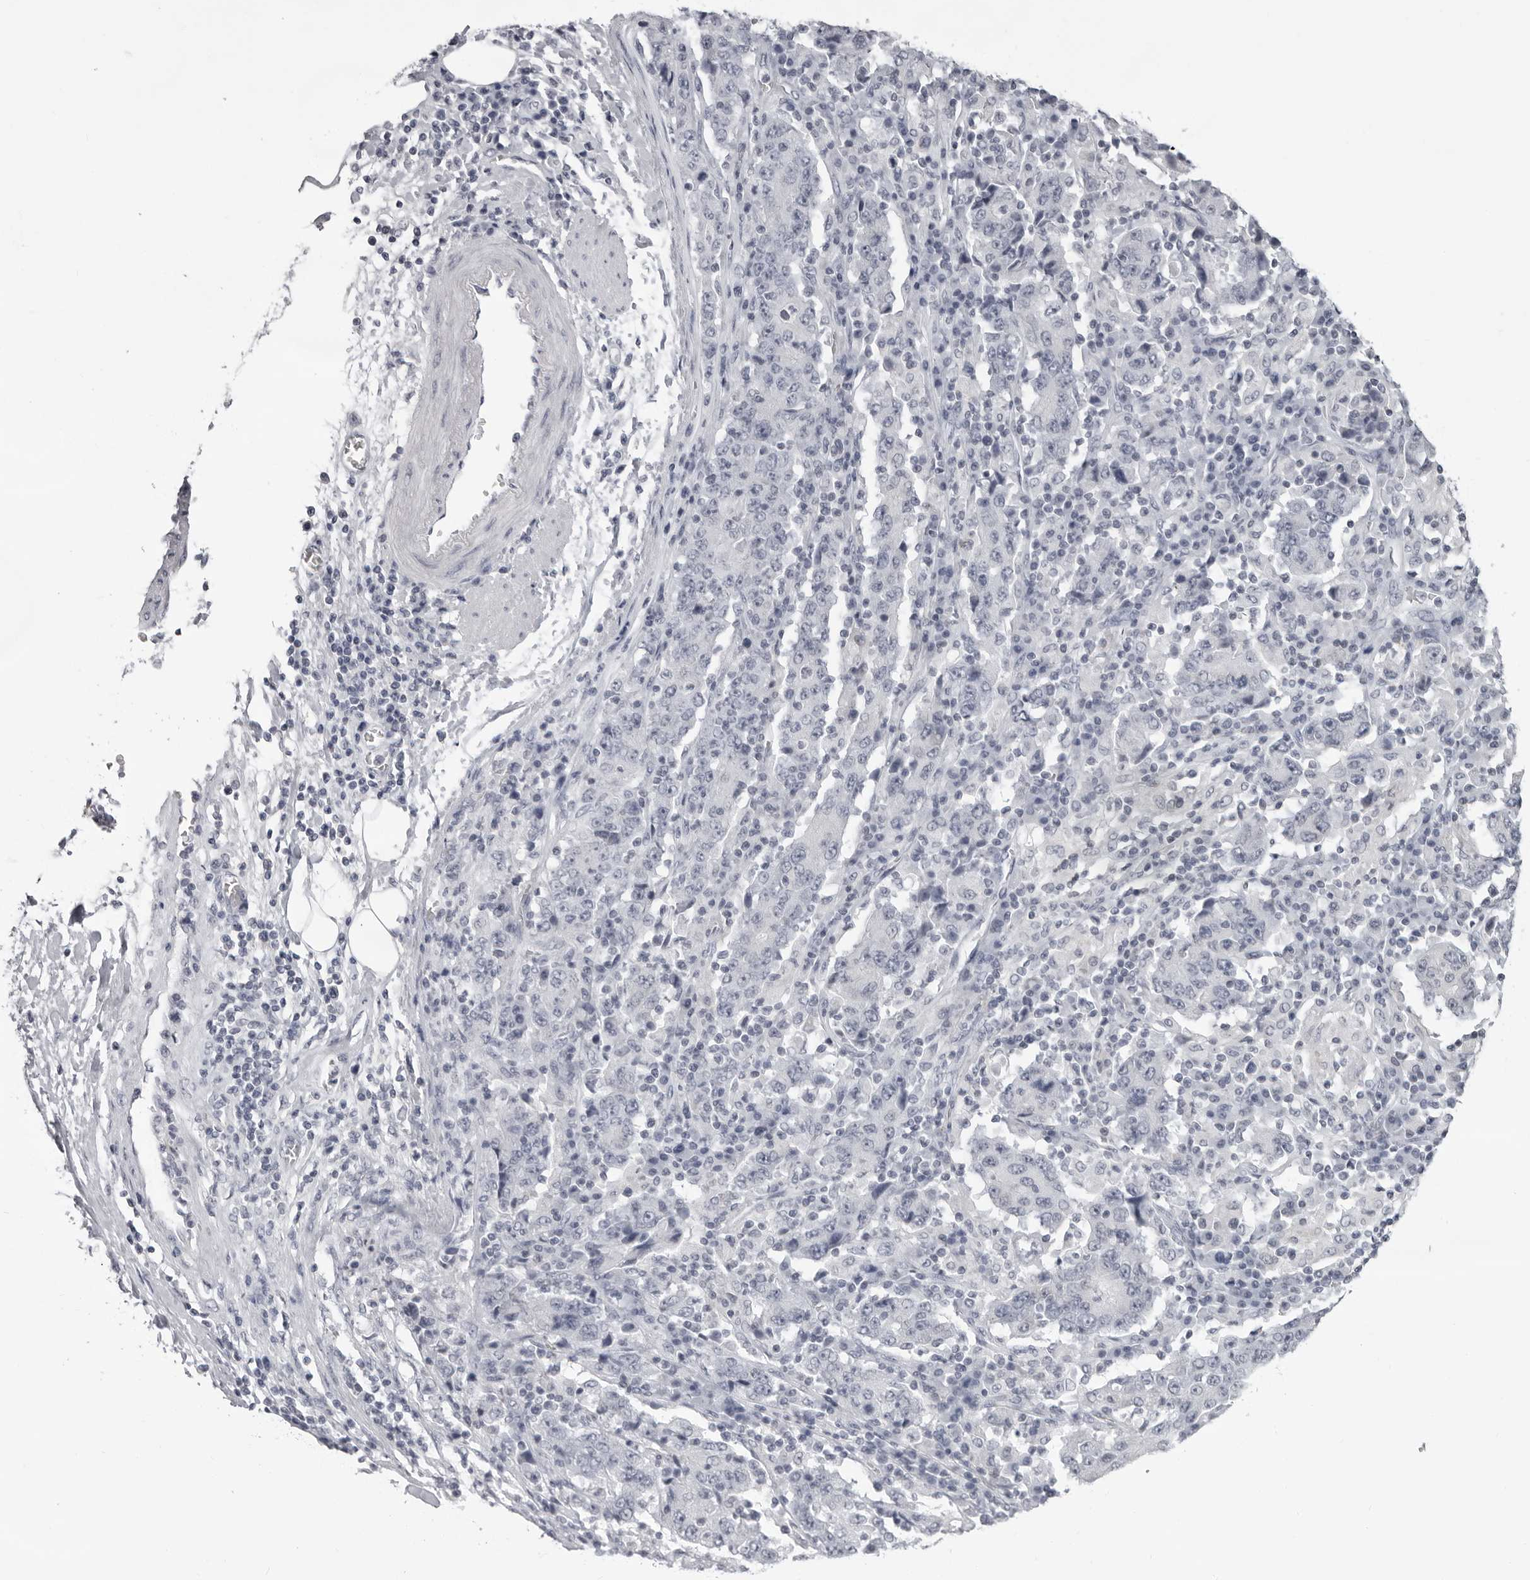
{"staining": {"intensity": "negative", "quantity": "none", "location": "none"}, "tissue": "stomach cancer", "cell_type": "Tumor cells", "image_type": "cancer", "snomed": [{"axis": "morphology", "description": "Normal tissue, NOS"}, {"axis": "morphology", "description": "Adenocarcinoma, NOS"}, {"axis": "topography", "description": "Stomach, upper"}, {"axis": "topography", "description": "Stomach"}], "caption": "Immunohistochemical staining of human stomach cancer (adenocarcinoma) reveals no significant positivity in tumor cells.", "gene": "DNALI1", "patient": {"sex": "male", "age": 59}}